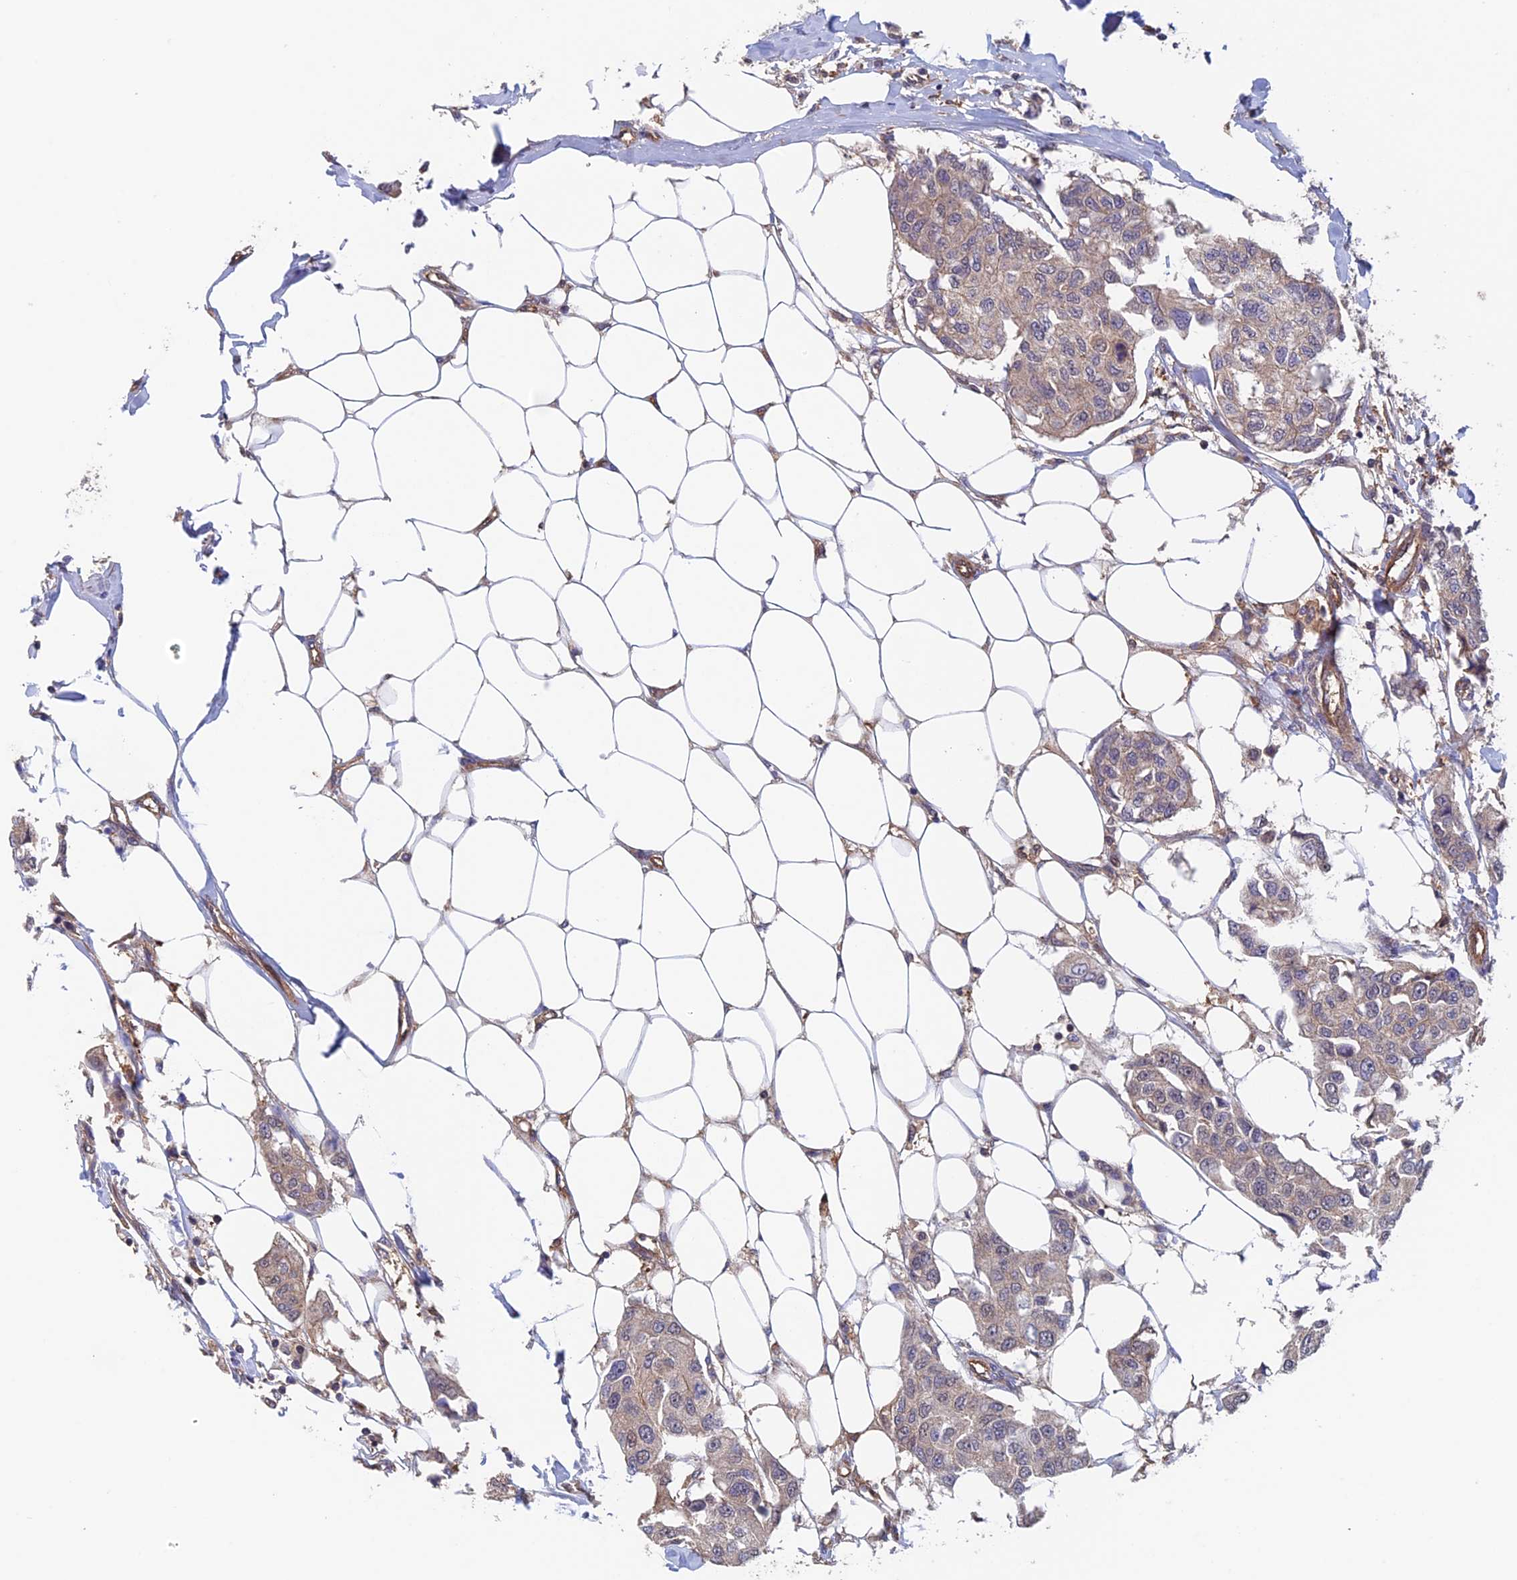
{"staining": {"intensity": "weak", "quantity": "<25%", "location": "cytoplasmic/membranous"}, "tissue": "breast cancer", "cell_type": "Tumor cells", "image_type": "cancer", "snomed": [{"axis": "morphology", "description": "Duct carcinoma"}, {"axis": "topography", "description": "Breast"}], "caption": "High magnification brightfield microscopy of breast cancer (invasive ductal carcinoma) stained with DAB (3,3'-diaminobenzidine) (brown) and counterstained with hematoxylin (blue): tumor cells show no significant staining.", "gene": "NUDT16L1", "patient": {"sex": "female", "age": 80}}